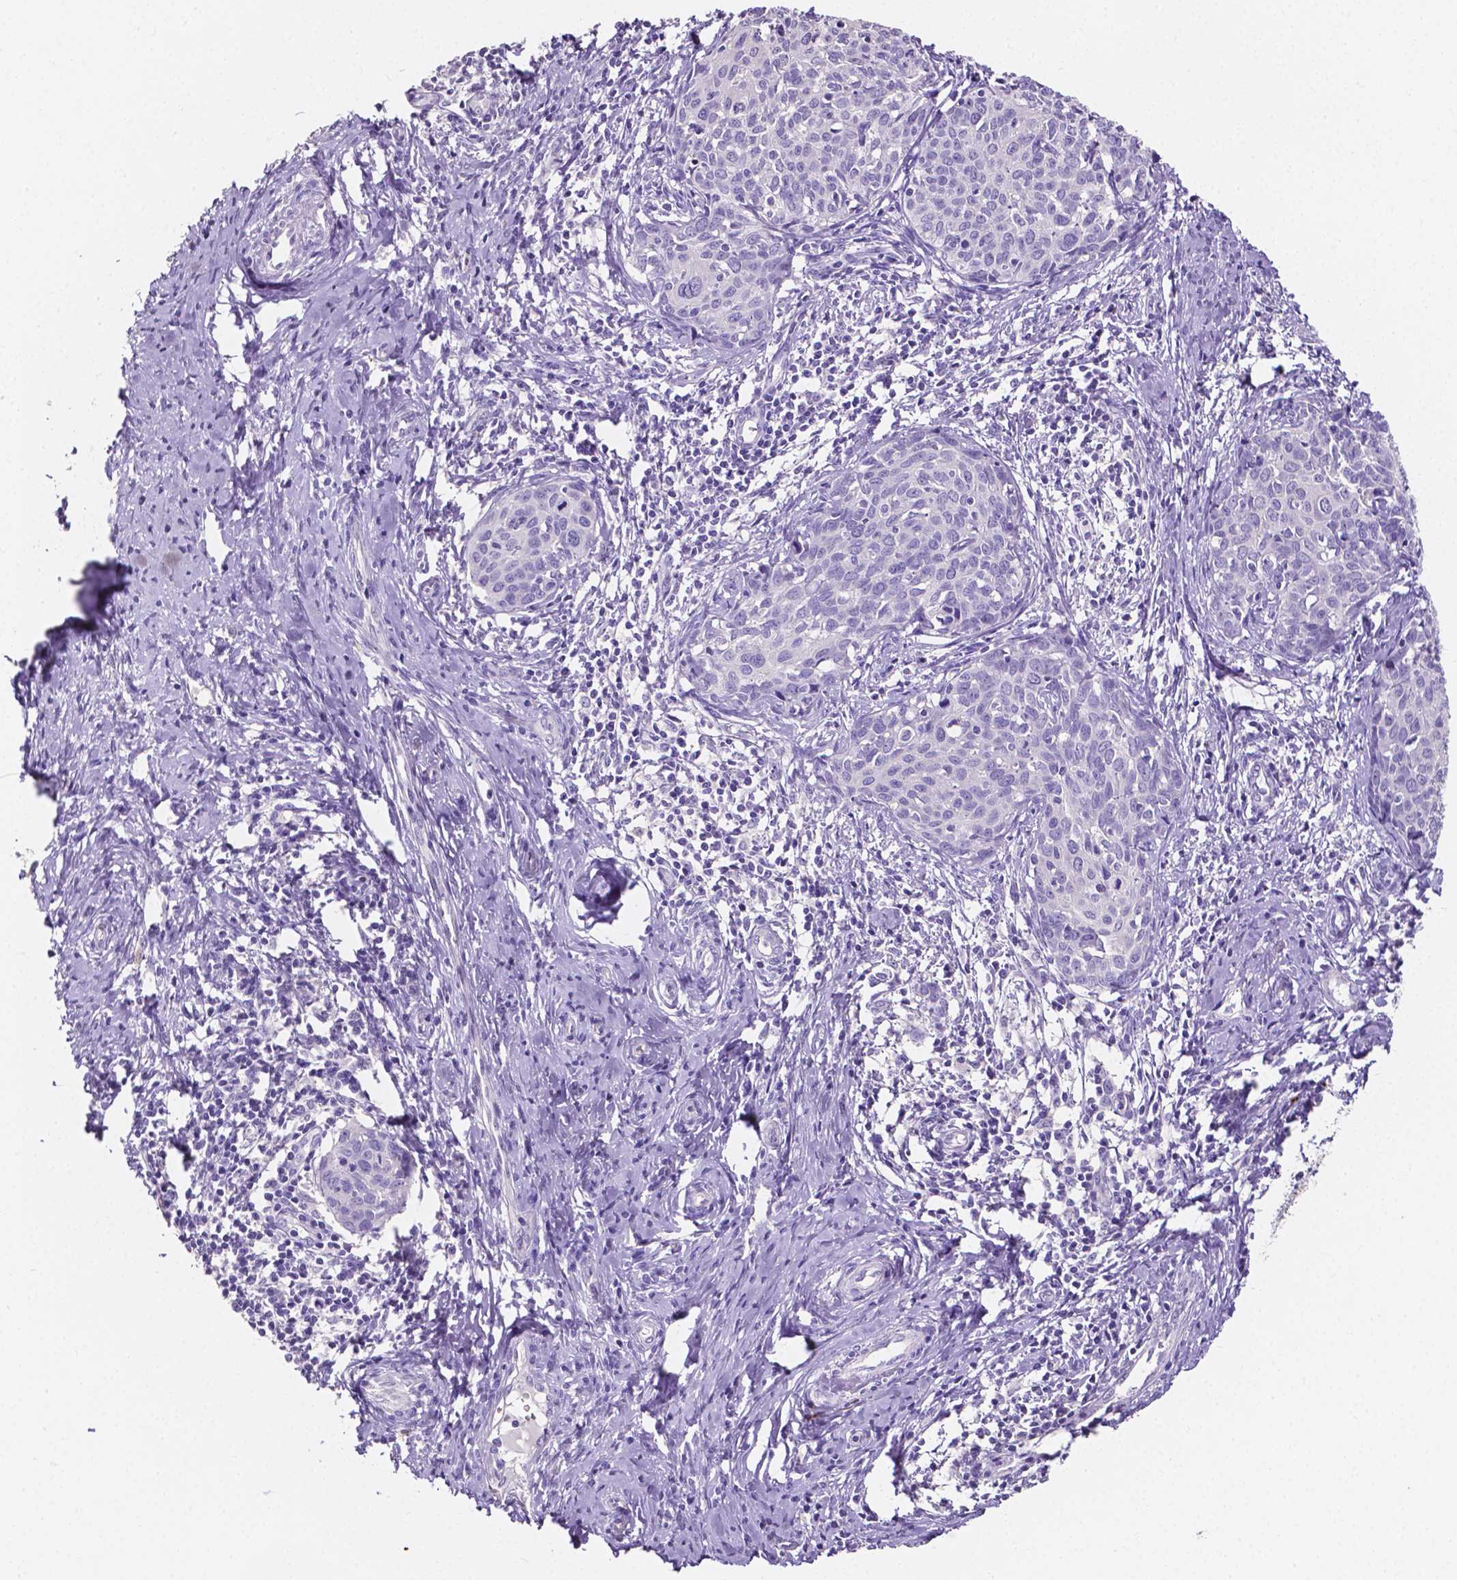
{"staining": {"intensity": "negative", "quantity": "none", "location": "none"}, "tissue": "cervical cancer", "cell_type": "Tumor cells", "image_type": "cancer", "snomed": [{"axis": "morphology", "description": "Squamous cell carcinoma, NOS"}, {"axis": "topography", "description": "Cervix"}], "caption": "Cervical cancer was stained to show a protein in brown. There is no significant expression in tumor cells.", "gene": "SLC22A2", "patient": {"sex": "female", "age": 62}}